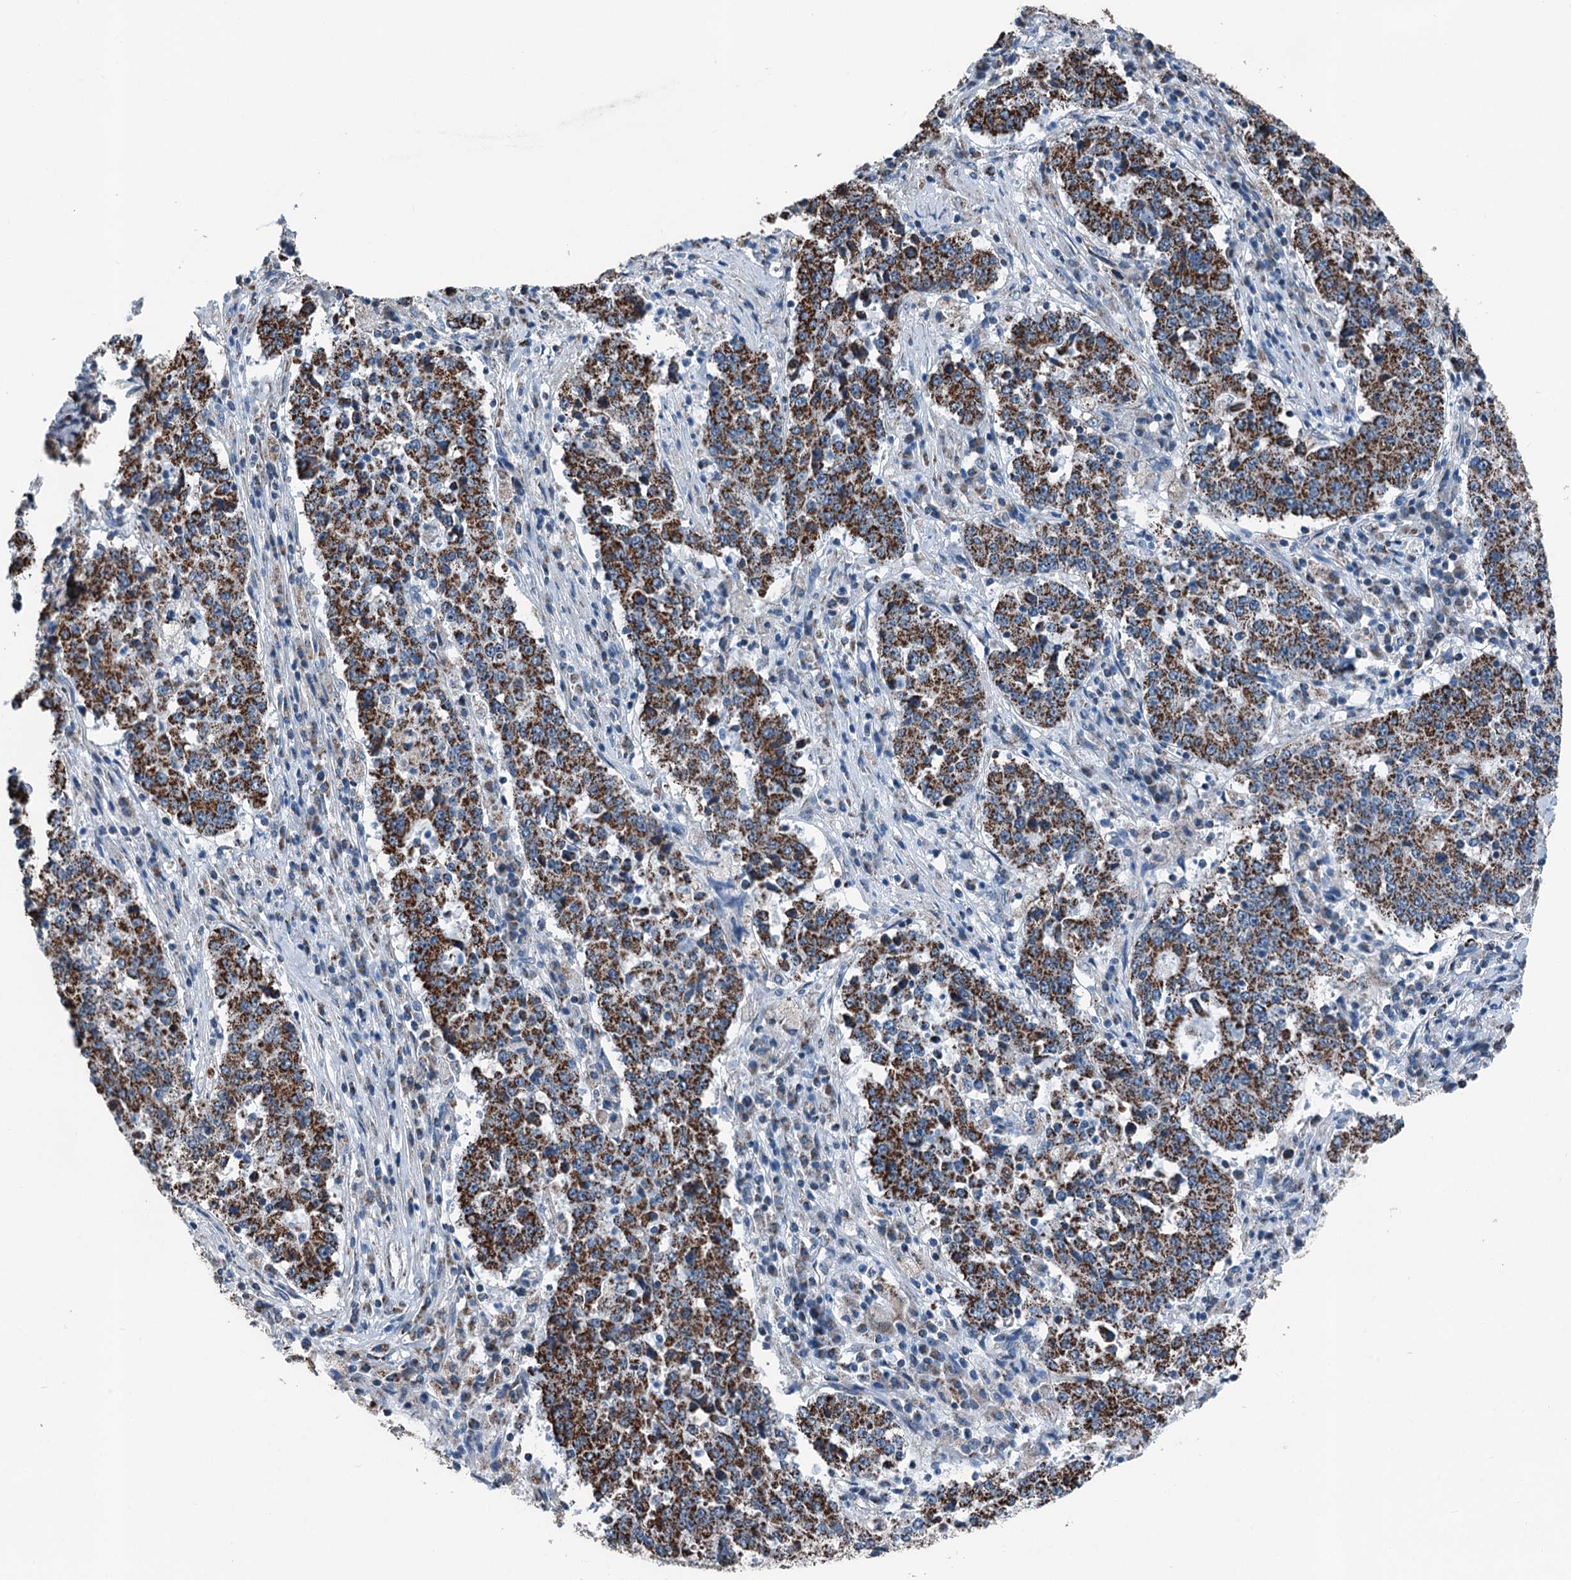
{"staining": {"intensity": "strong", "quantity": ">75%", "location": "cytoplasmic/membranous"}, "tissue": "stomach cancer", "cell_type": "Tumor cells", "image_type": "cancer", "snomed": [{"axis": "morphology", "description": "Adenocarcinoma, NOS"}, {"axis": "topography", "description": "Stomach"}], "caption": "There is high levels of strong cytoplasmic/membranous expression in tumor cells of stomach adenocarcinoma, as demonstrated by immunohistochemical staining (brown color).", "gene": "TRPT1", "patient": {"sex": "male", "age": 59}}